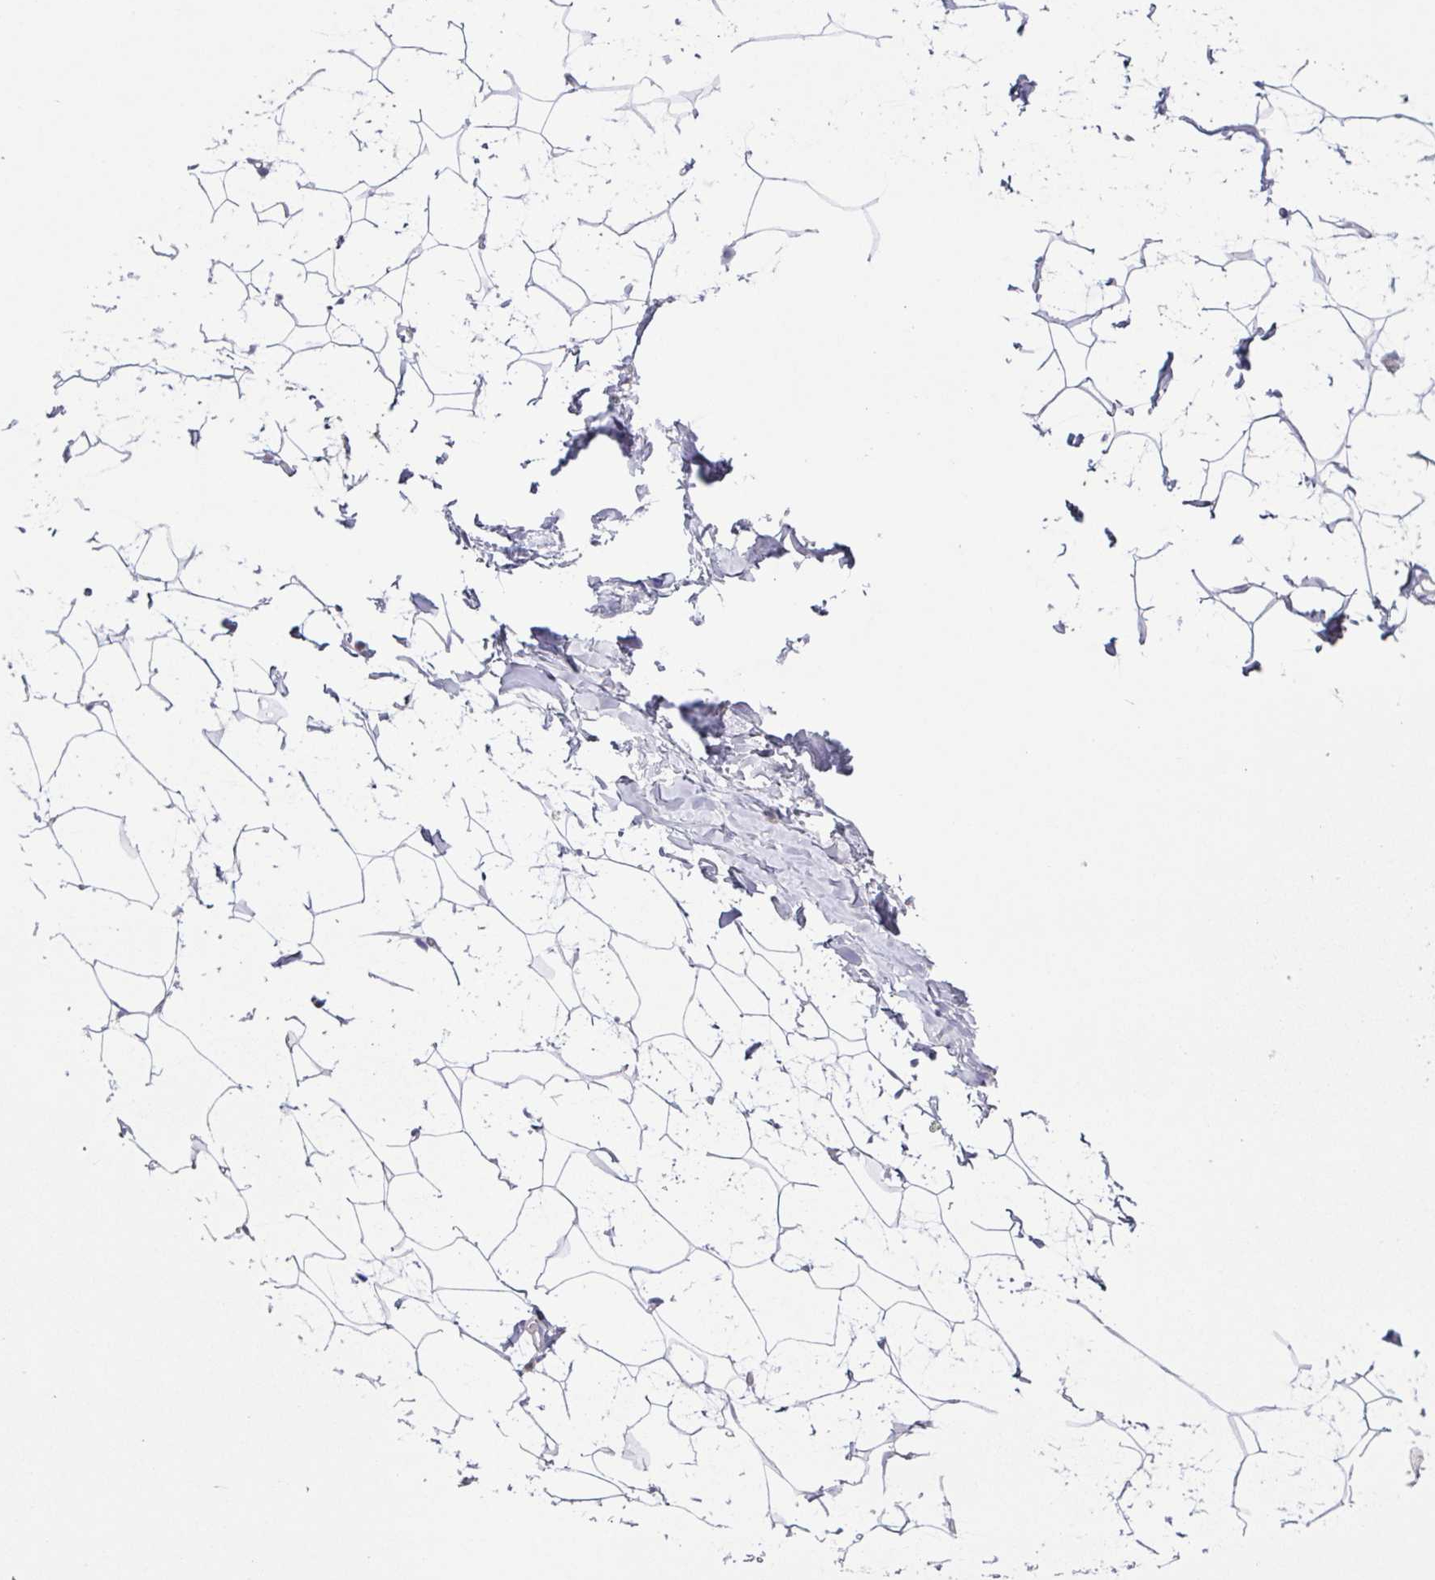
{"staining": {"intensity": "negative", "quantity": "none", "location": "none"}, "tissue": "breast", "cell_type": "Adipocytes", "image_type": "normal", "snomed": [{"axis": "morphology", "description": "Normal tissue, NOS"}, {"axis": "topography", "description": "Breast"}], "caption": "IHC photomicrograph of unremarkable breast: breast stained with DAB reveals no significant protein expression in adipocytes.", "gene": "COL17A1", "patient": {"sex": "female", "age": 32}}